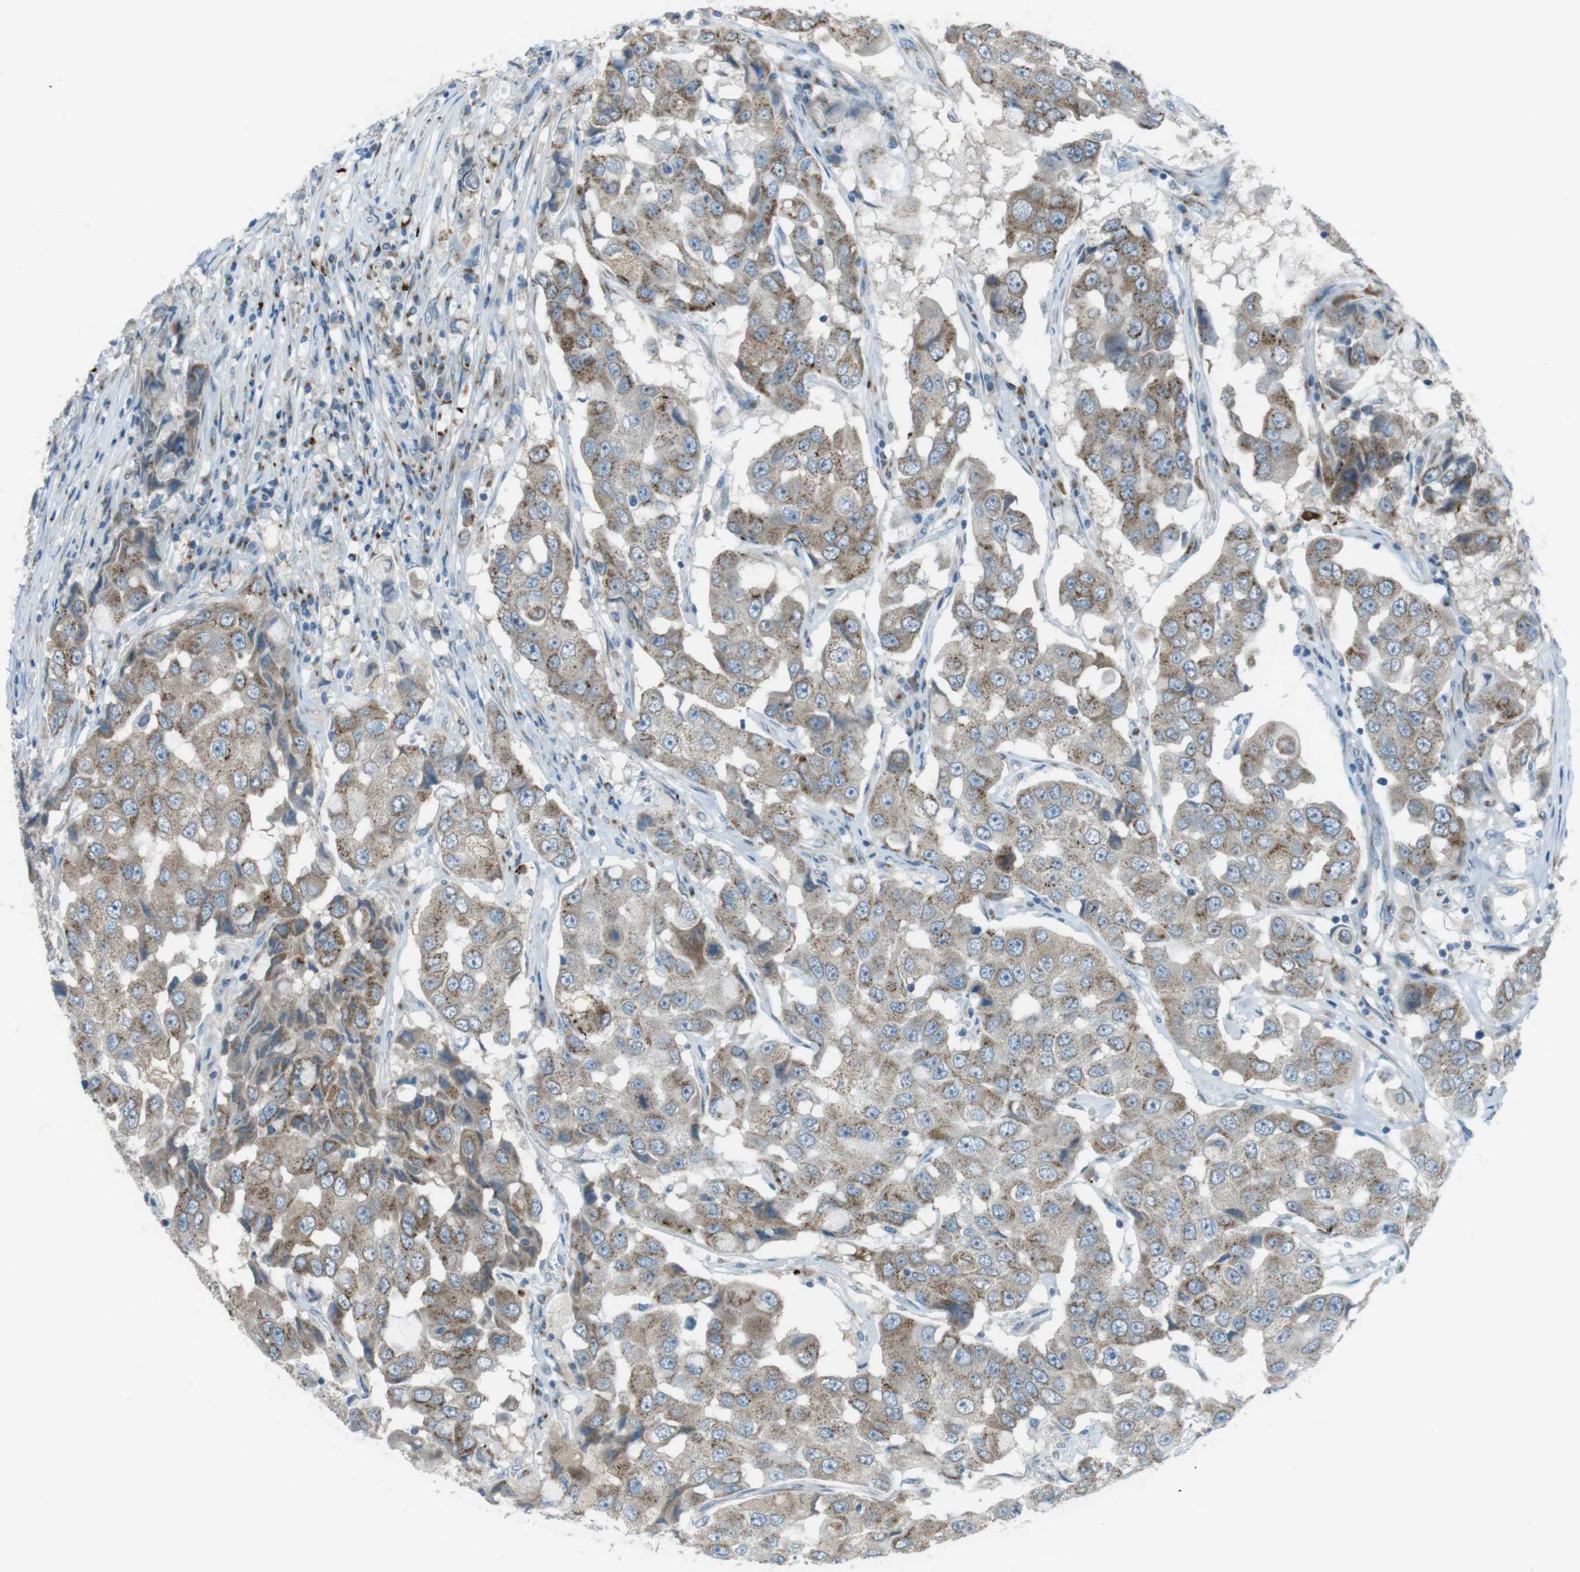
{"staining": {"intensity": "moderate", "quantity": ">75%", "location": "cytoplasmic/membranous"}, "tissue": "breast cancer", "cell_type": "Tumor cells", "image_type": "cancer", "snomed": [{"axis": "morphology", "description": "Duct carcinoma"}, {"axis": "topography", "description": "Breast"}], "caption": "Moderate cytoplasmic/membranous staining for a protein is seen in about >75% of tumor cells of breast infiltrating ductal carcinoma using immunohistochemistry (IHC).", "gene": "TXNDC15", "patient": {"sex": "female", "age": 27}}